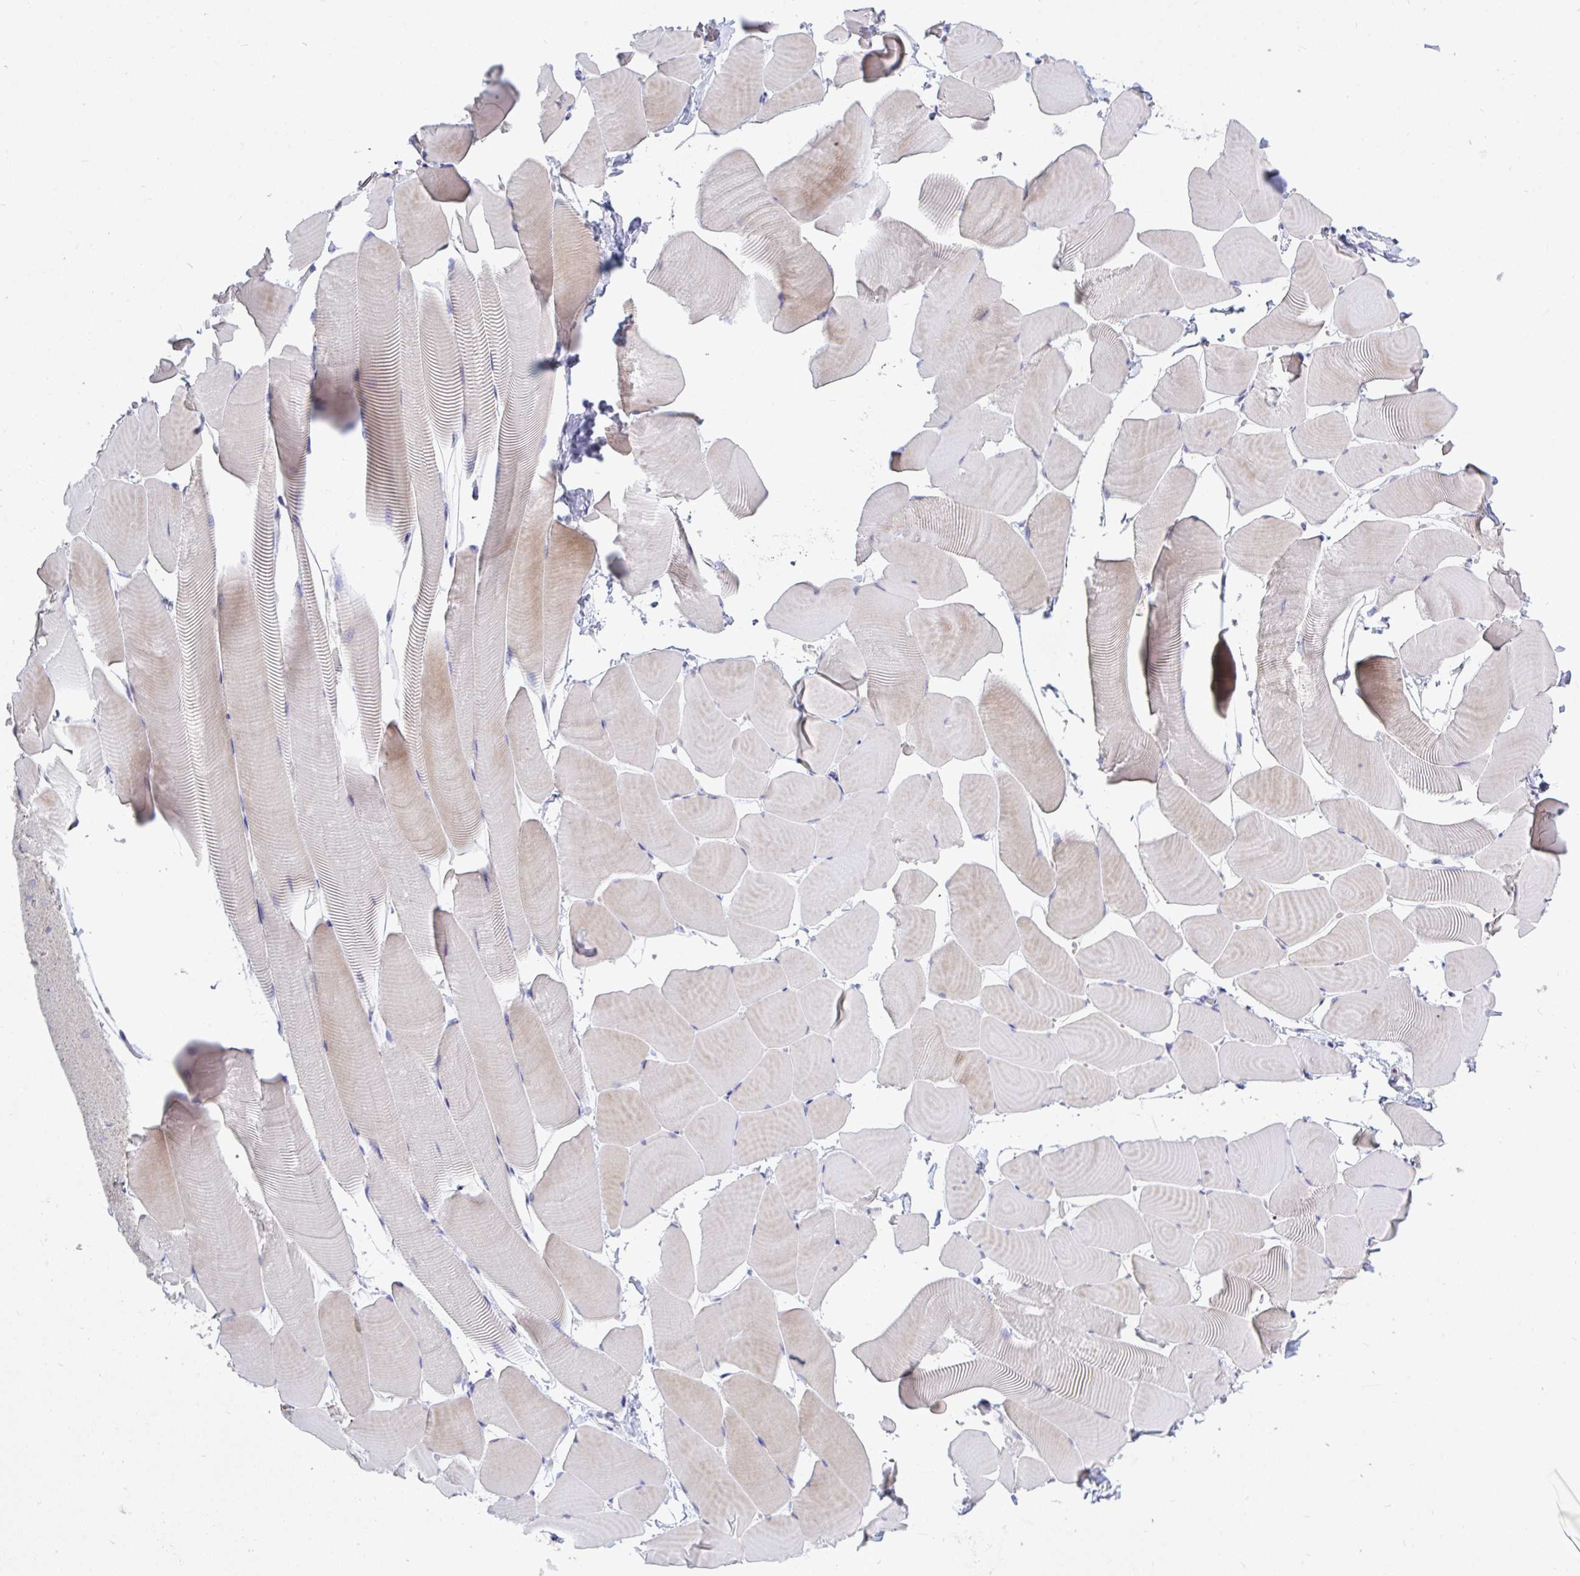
{"staining": {"intensity": "moderate", "quantity": "<25%", "location": "cytoplasmic/membranous"}, "tissue": "skeletal muscle", "cell_type": "Myocytes", "image_type": "normal", "snomed": [{"axis": "morphology", "description": "Normal tissue, NOS"}, {"axis": "topography", "description": "Skeletal muscle"}], "caption": "Immunohistochemical staining of benign human skeletal muscle exhibits low levels of moderate cytoplasmic/membranous staining in about <25% of myocytes. (Brightfield microscopy of DAB IHC at high magnification).", "gene": "ZNF561", "patient": {"sex": "male", "age": 25}}